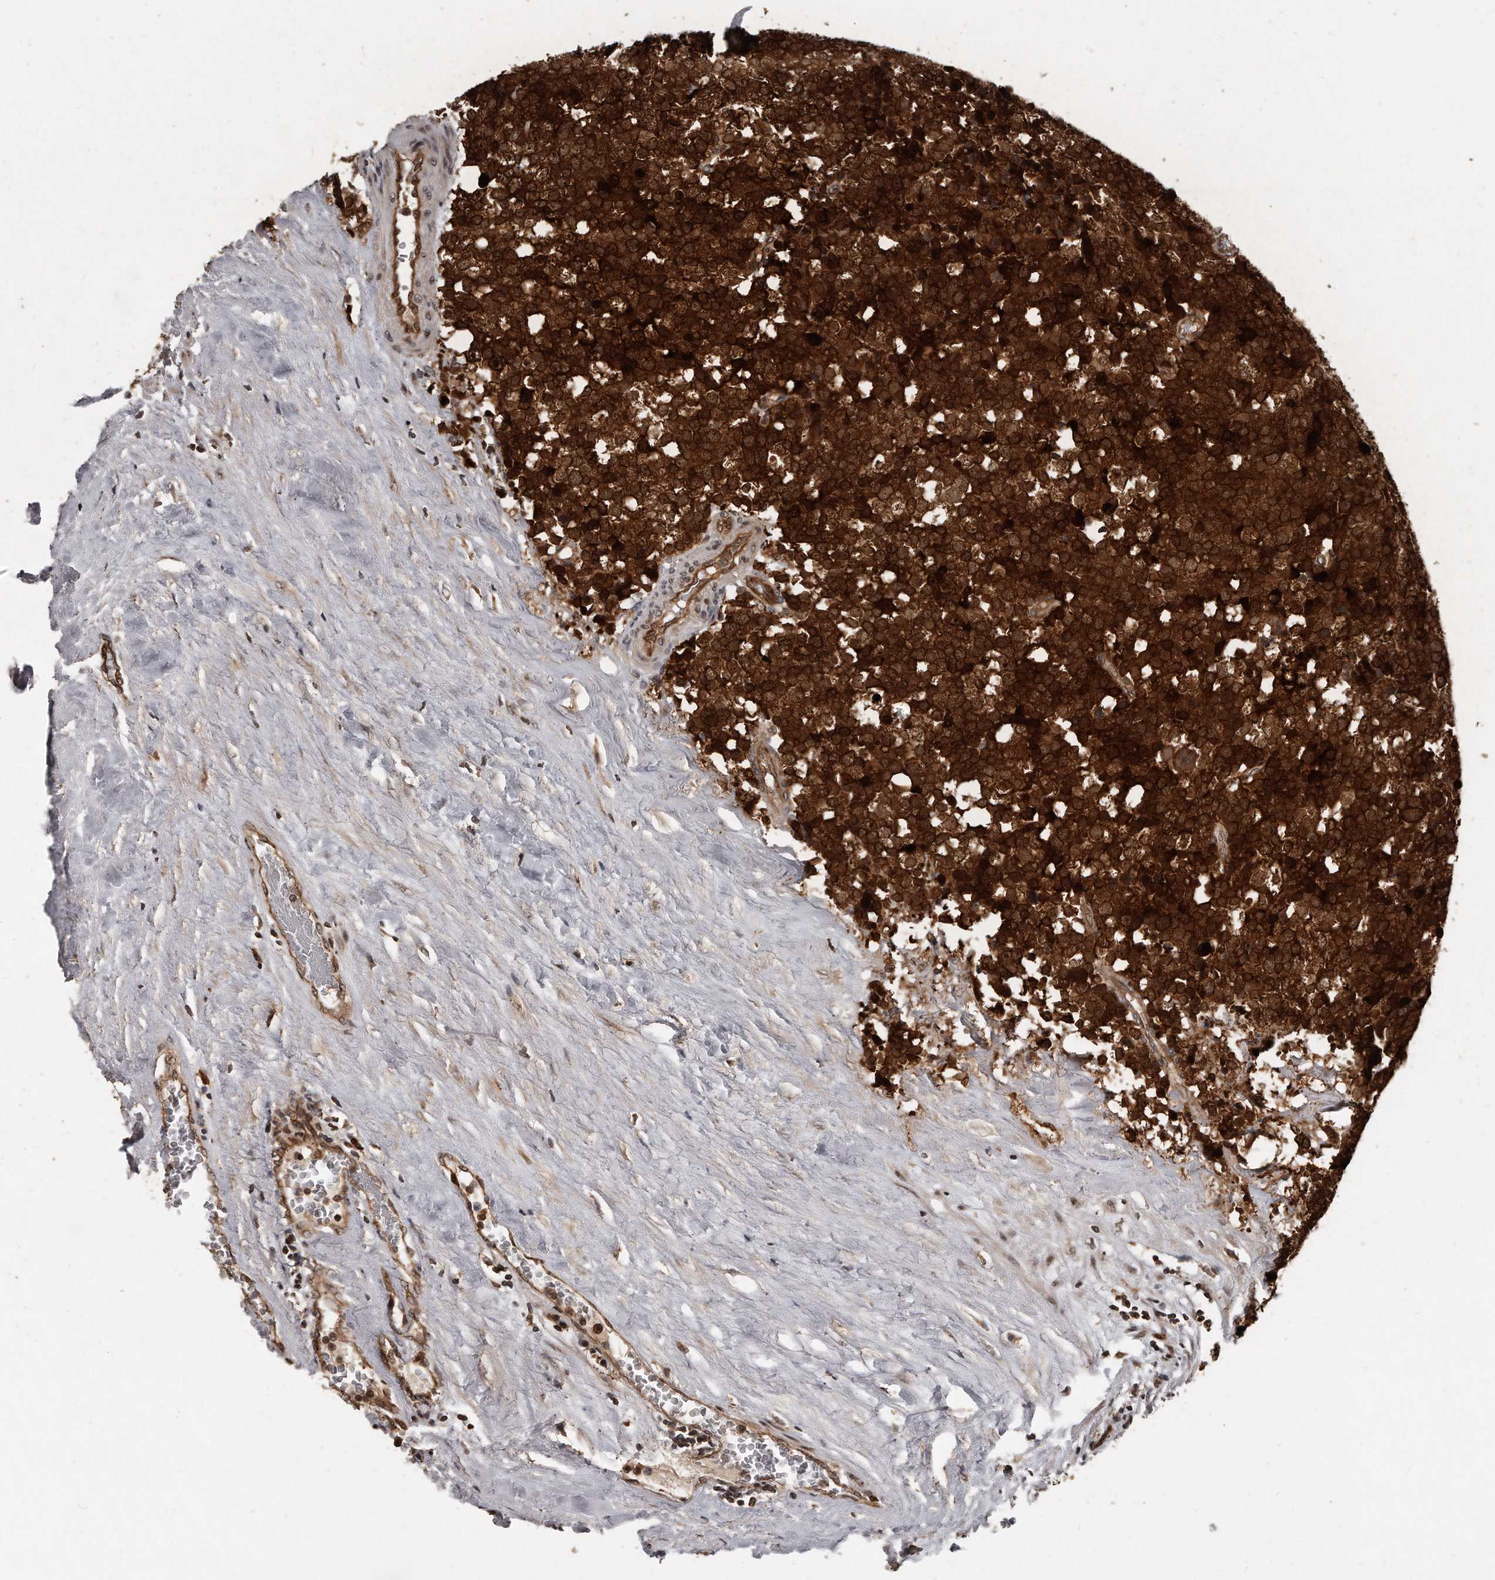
{"staining": {"intensity": "strong", "quantity": ">75%", "location": "cytoplasmic/membranous,nuclear"}, "tissue": "testis cancer", "cell_type": "Tumor cells", "image_type": "cancer", "snomed": [{"axis": "morphology", "description": "Seminoma, NOS"}, {"axis": "topography", "description": "Testis"}], "caption": "Human testis seminoma stained for a protein (brown) shows strong cytoplasmic/membranous and nuclear positive expression in about >75% of tumor cells.", "gene": "GCH1", "patient": {"sex": "male", "age": 71}}